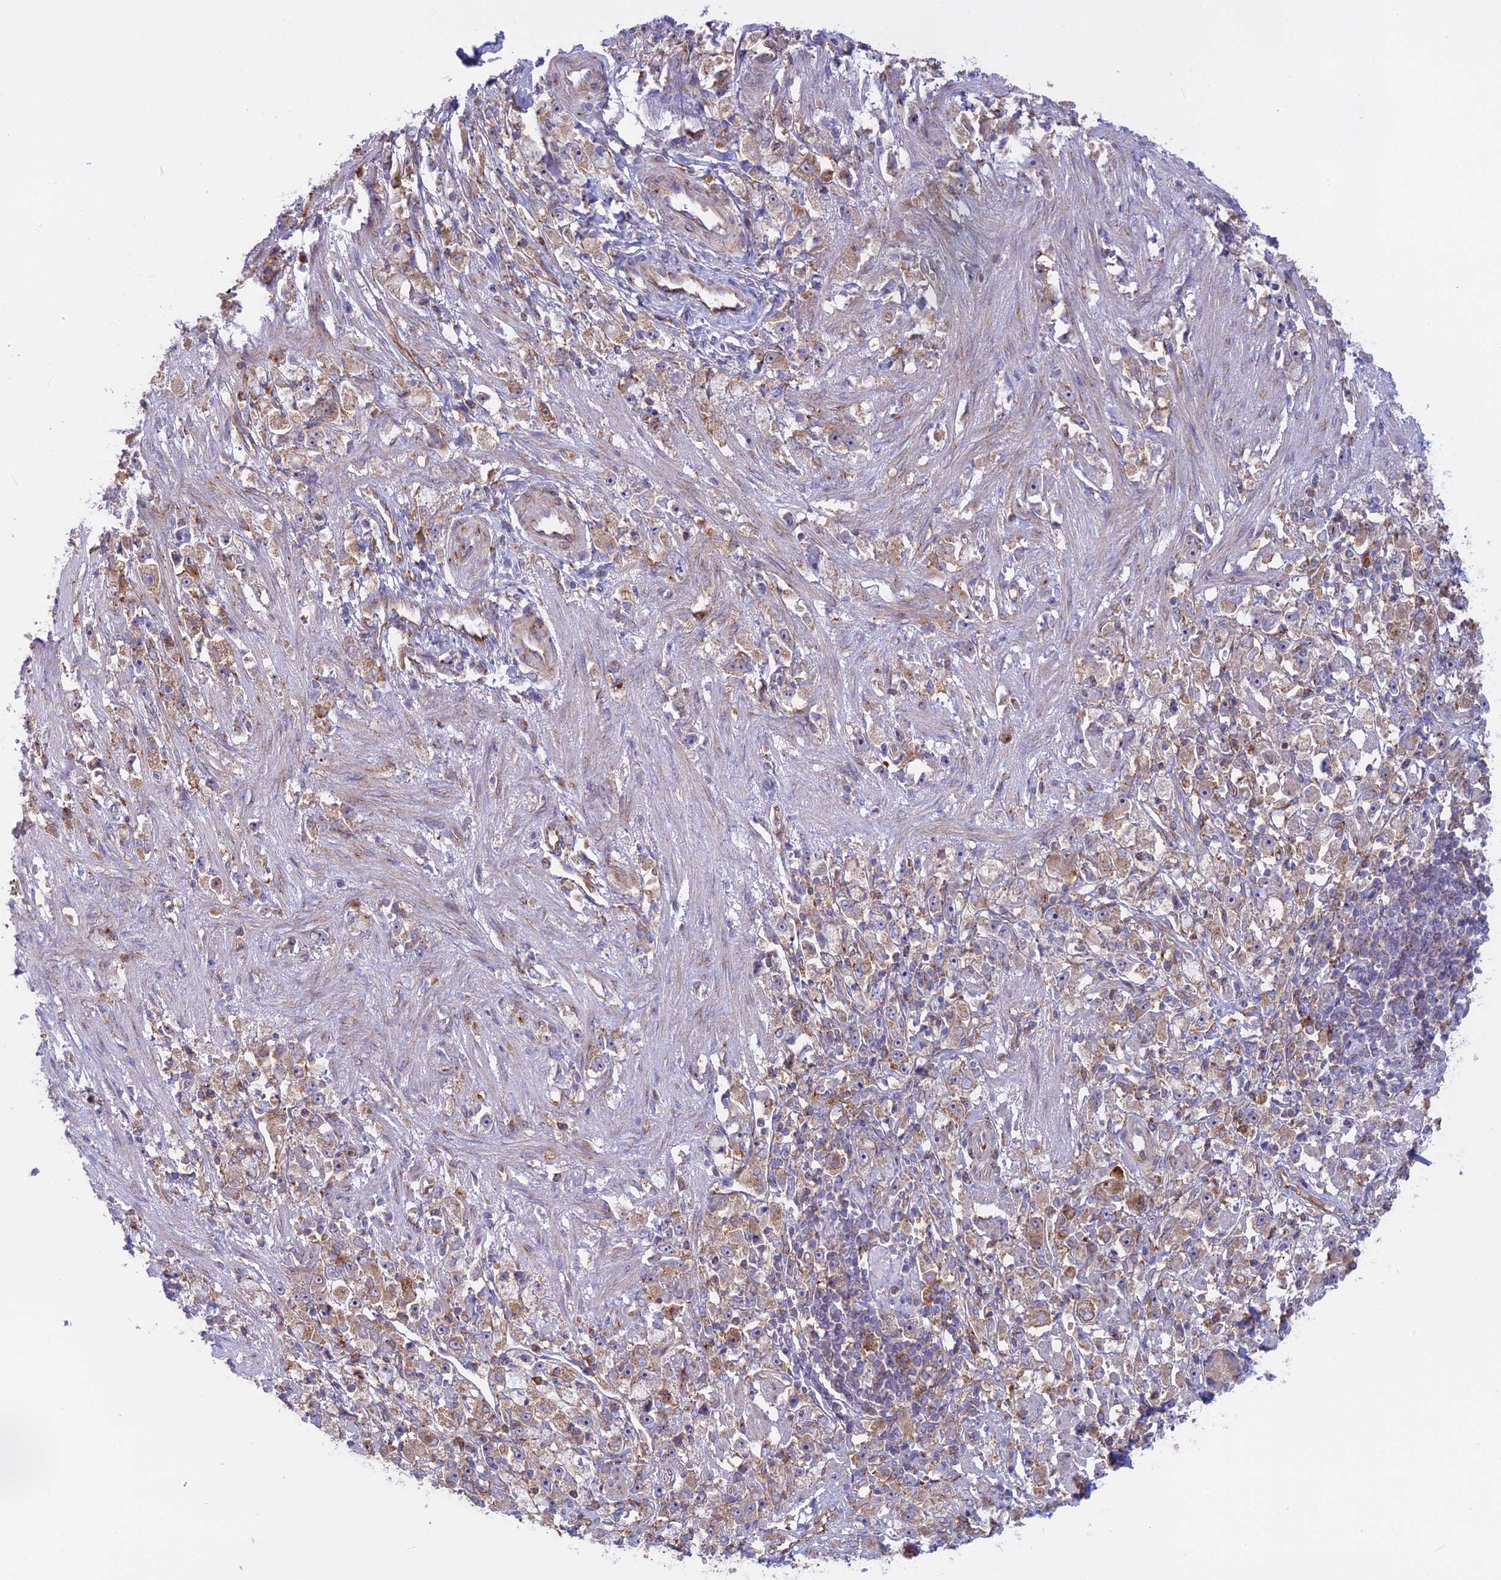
{"staining": {"intensity": "weak", "quantity": ">75%", "location": "cytoplasmic/membranous"}, "tissue": "stomach cancer", "cell_type": "Tumor cells", "image_type": "cancer", "snomed": [{"axis": "morphology", "description": "Adenocarcinoma, NOS"}, {"axis": "topography", "description": "Stomach"}], "caption": "IHC staining of stomach cancer, which demonstrates low levels of weak cytoplasmic/membranous staining in about >75% of tumor cells indicating weak cytoplasmic/membranous protein expression. The staining was performed using DAB (3,3'-diaminobenzidine) (brown) for protein detection and nuclei were counterstained in hematoxylin (blue).", "gene": "CLINT1", "patient": {"sex": "female", "age": 59}}